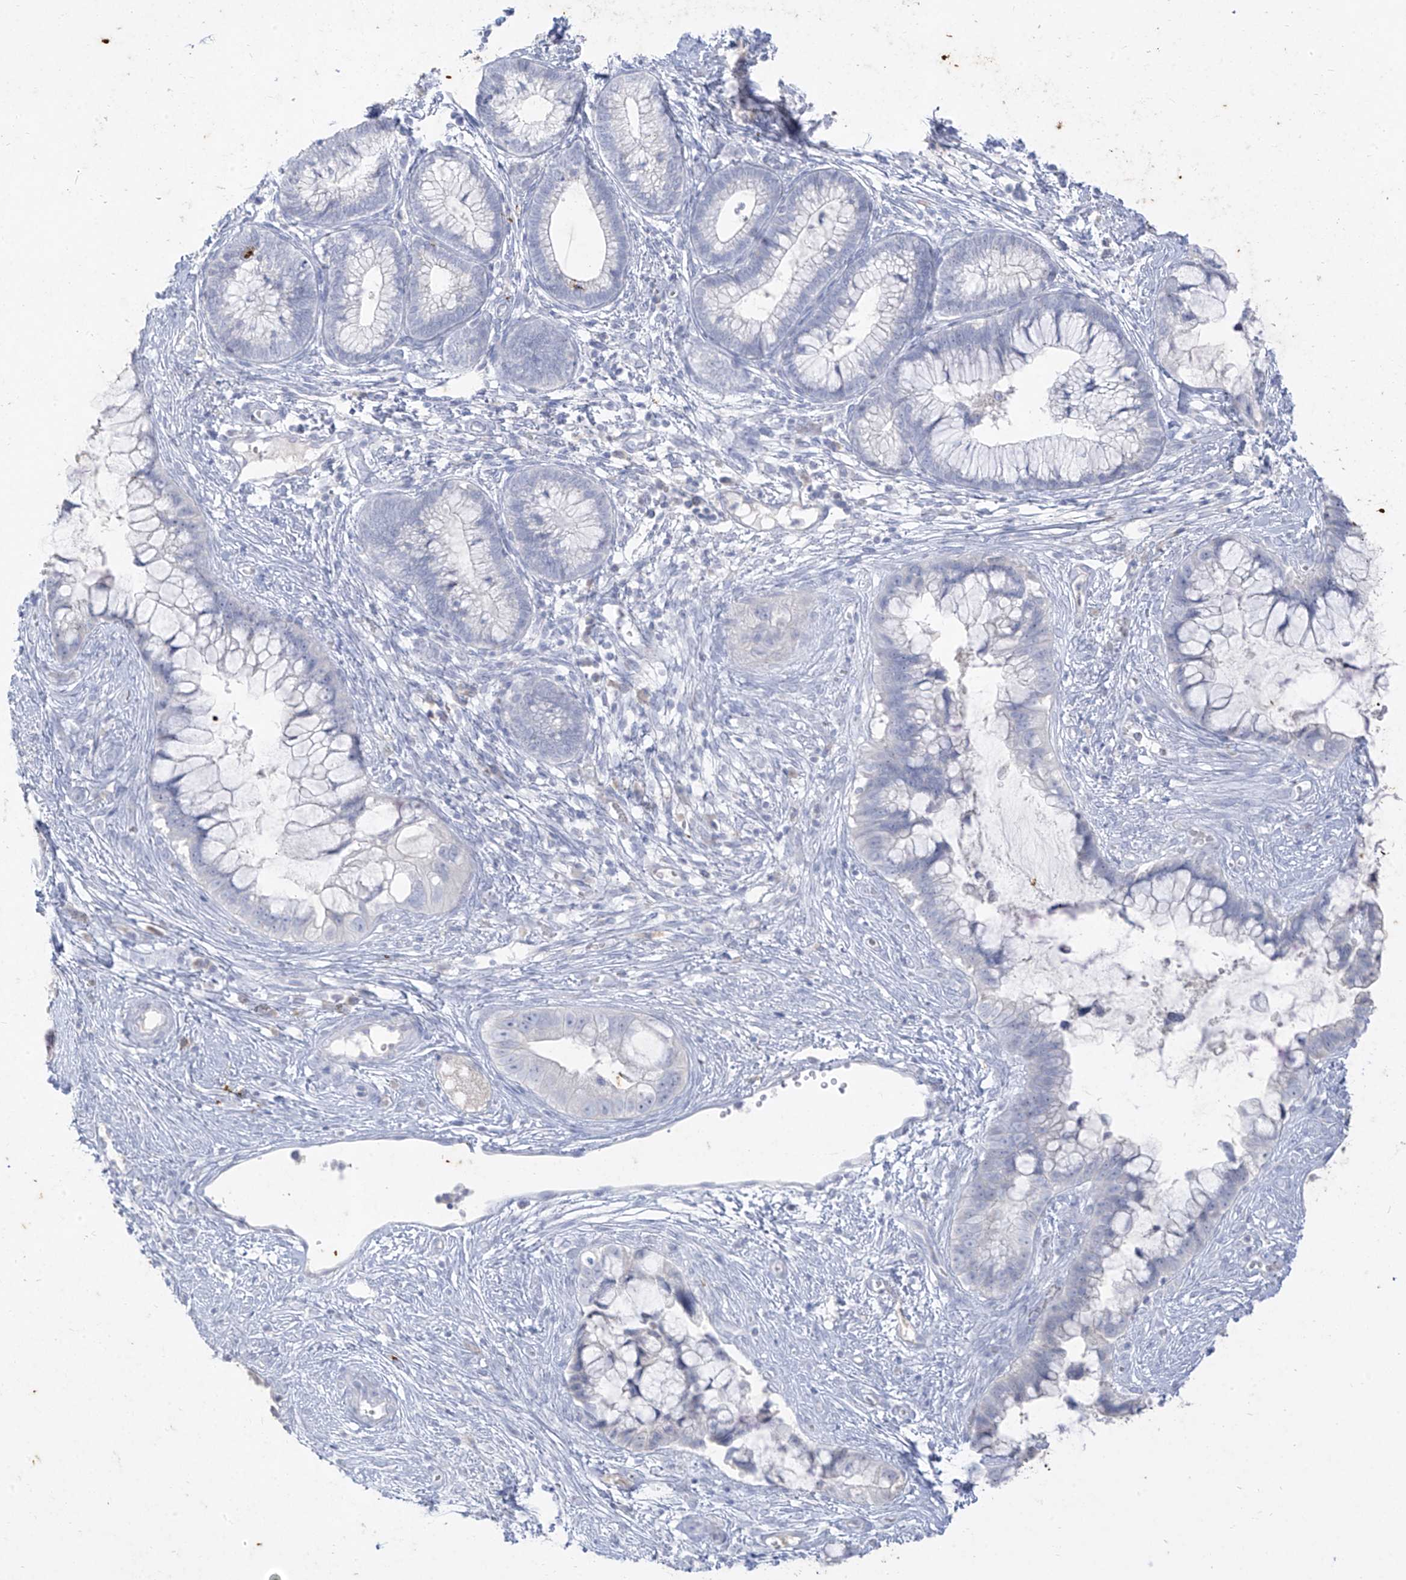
{"staining": {"intensity": "negative", "quantity": "none", "location": "none"}, "tissue": "cervical cancer", "cell_type": "Tumor cells", "image_type": "cancer", "snomed": [{"axis": "morphology", "description": "Adenocarcinoma, NOS"}, {"axis": "topography", "description": "Cervix"}], "caption": "Image shows no protein expression in tumor cells of cervical cancer tissue. (Immunohistochemistry, brightfield microscopy, high magnification).", "gene": "TGM4", "patient": {"sex": "female", "age": 44}}